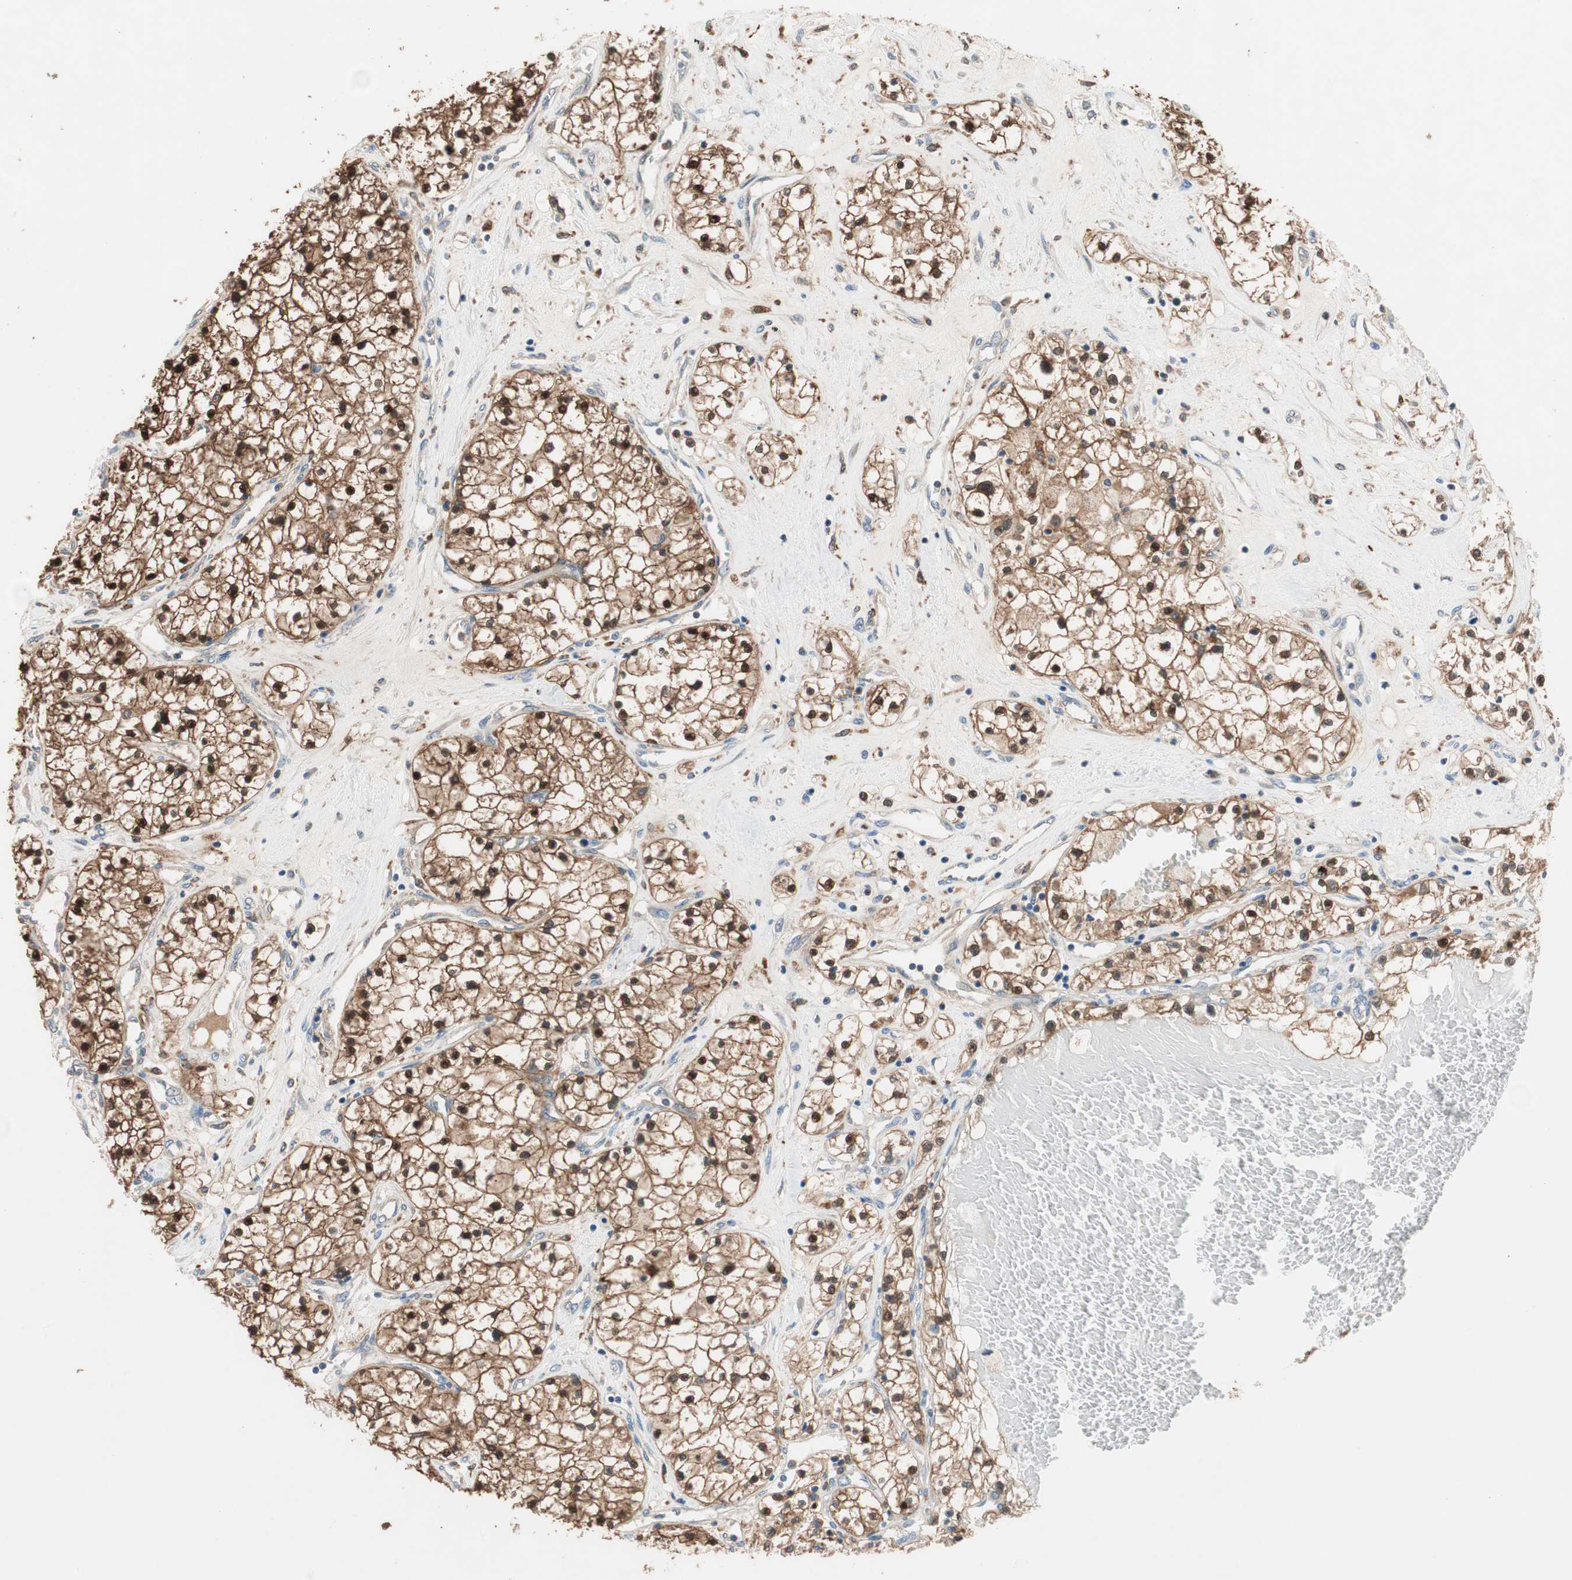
{"staining": {"intensity": "moderate", "quantity": ">75%", "location": "cytoplasmic/membranous,nuclear"}, "tissue": "renal cancer", "cell_type": "Tumor cells", "image_type": "cancer", "snomed": [{"axis": "morphology", "description": "Adenocarcinoma, NOS"}, {"axis": "topography", "description": "Kidney"}], "caption": "High-magnification brightfield microscopy of adenocarcinoma (renal) stained with DAB (brown) and counterstained with hematoxylin (blue). tumor cells exhibit moderate cytoplasmic/membranous and nuclear positivity is seen in approximately>75% of cells. Nuclei are stained in blue.", "gene": "PIK3R3", "patient": {"sex": "male", "age": 68}}